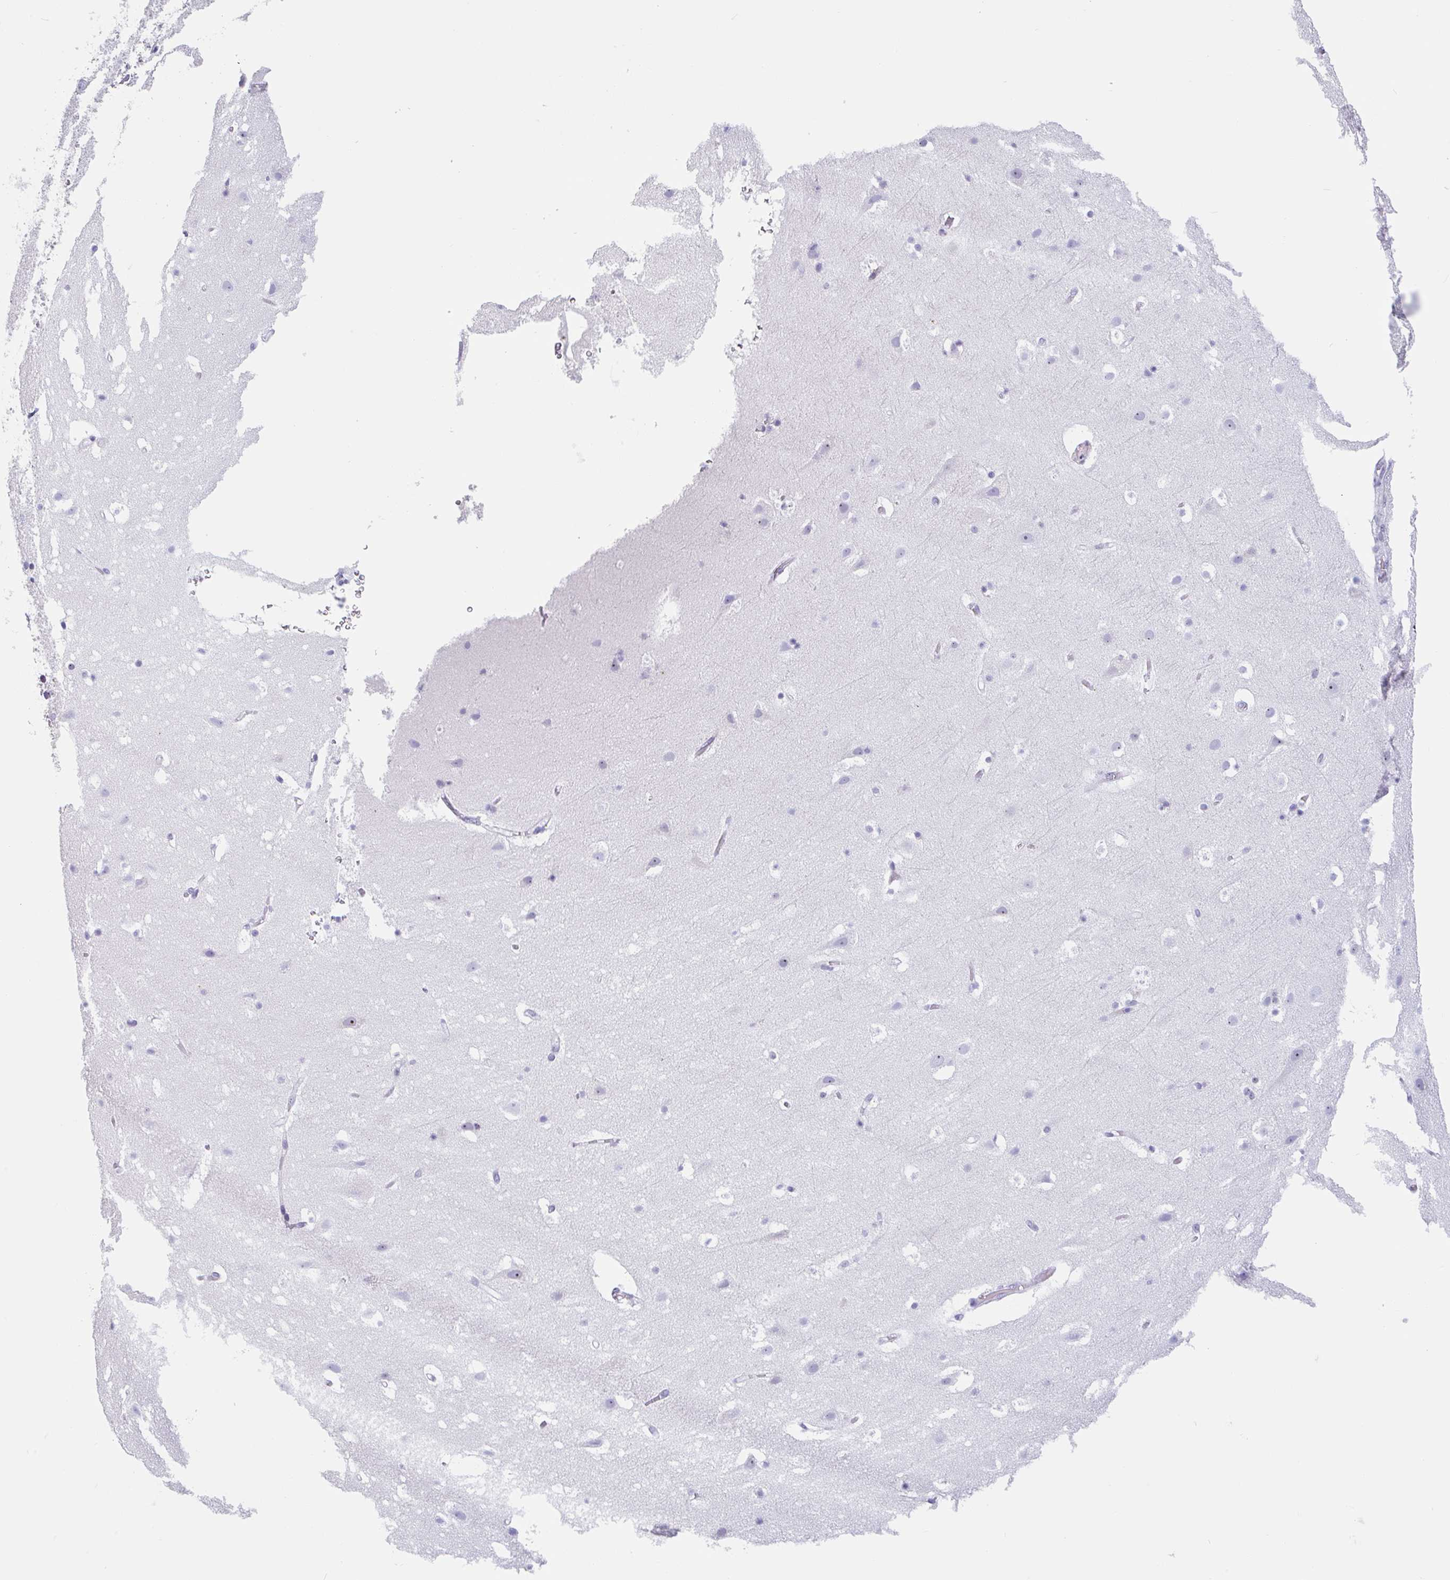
{"staining": {"intensity": "negative", "quantity": "none", "location": "none"}, "tissue": "cerebral cortex", "cell_type": "Endothelial cells", "image_type": "normal", "snomed": [{"axis": "morphology", "description": "Normal tissue, NOS"}, {"axis": "topography", "description": "Cerebral cortex"}], "caption": "DAB immunohistochemical staining of benign human cerebral cortex shows no significant expression in endothelial cells. Nuclei are stained in blue.", "gene": "LENG9", "patient": {"sex": "female", "age": 42}}